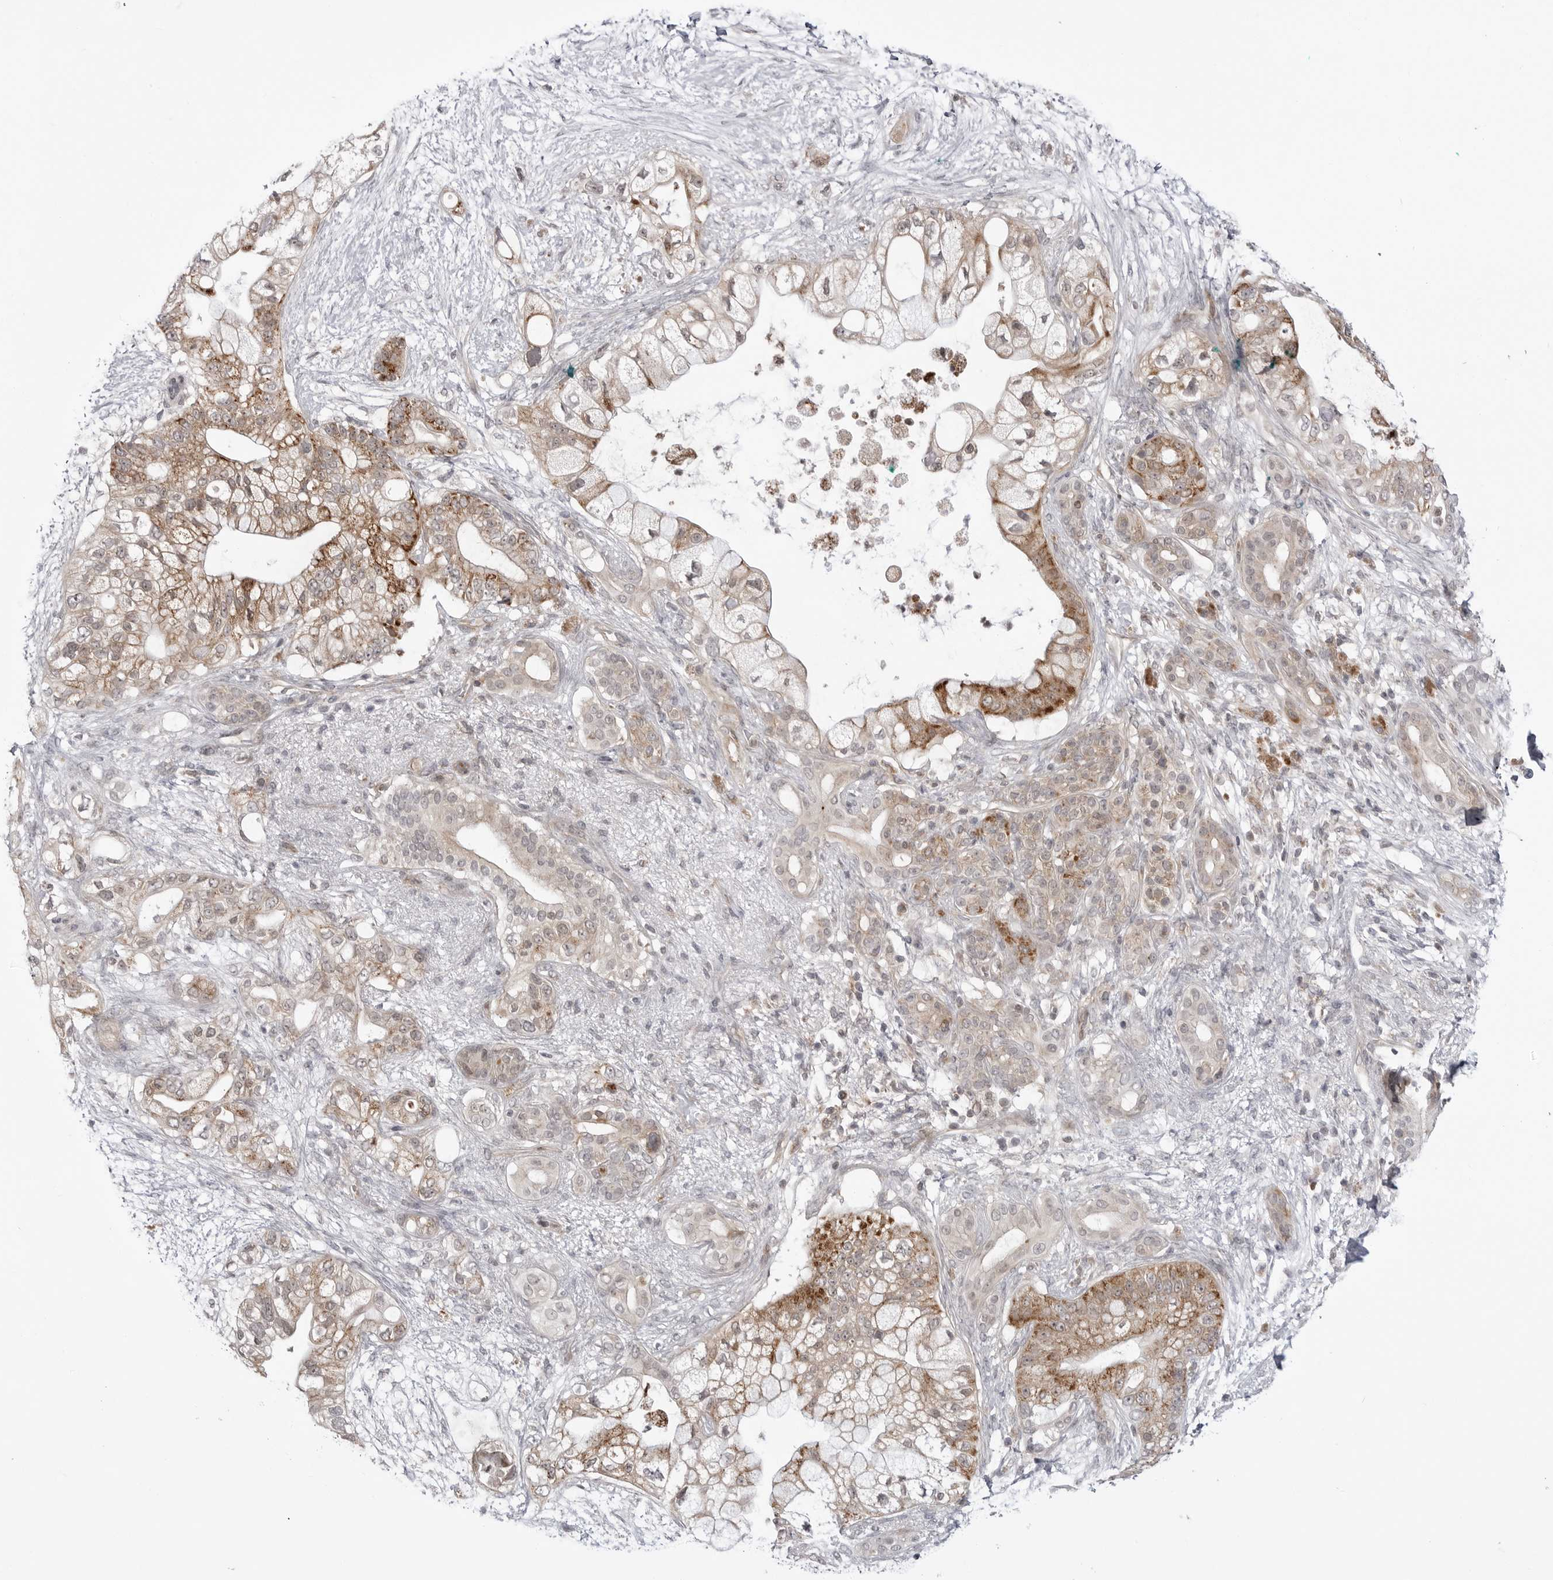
{"staining": {"intensity": "weak", "quantity": "25%-75%", "location": "cytoplasmic/membranous"}, "tissue": "pancreatic cancer", "cell_type": "Tumor cells", "image_type": "cancer", "snomed": [{"axis": "morphology", "description": "Adenocarcinoma, NOS"}, {"axis": "topography", "description": "Pancreas"}], "caption": "Pancreatic adenocarcinoma stained with immunohistochemistry (IHC) shows weak cytoplasmic/membranous positivity in approximately 25%-75% of tumor cells.", "gene": "CCDC18", "patient": {"sex": "male", "age": 53}}